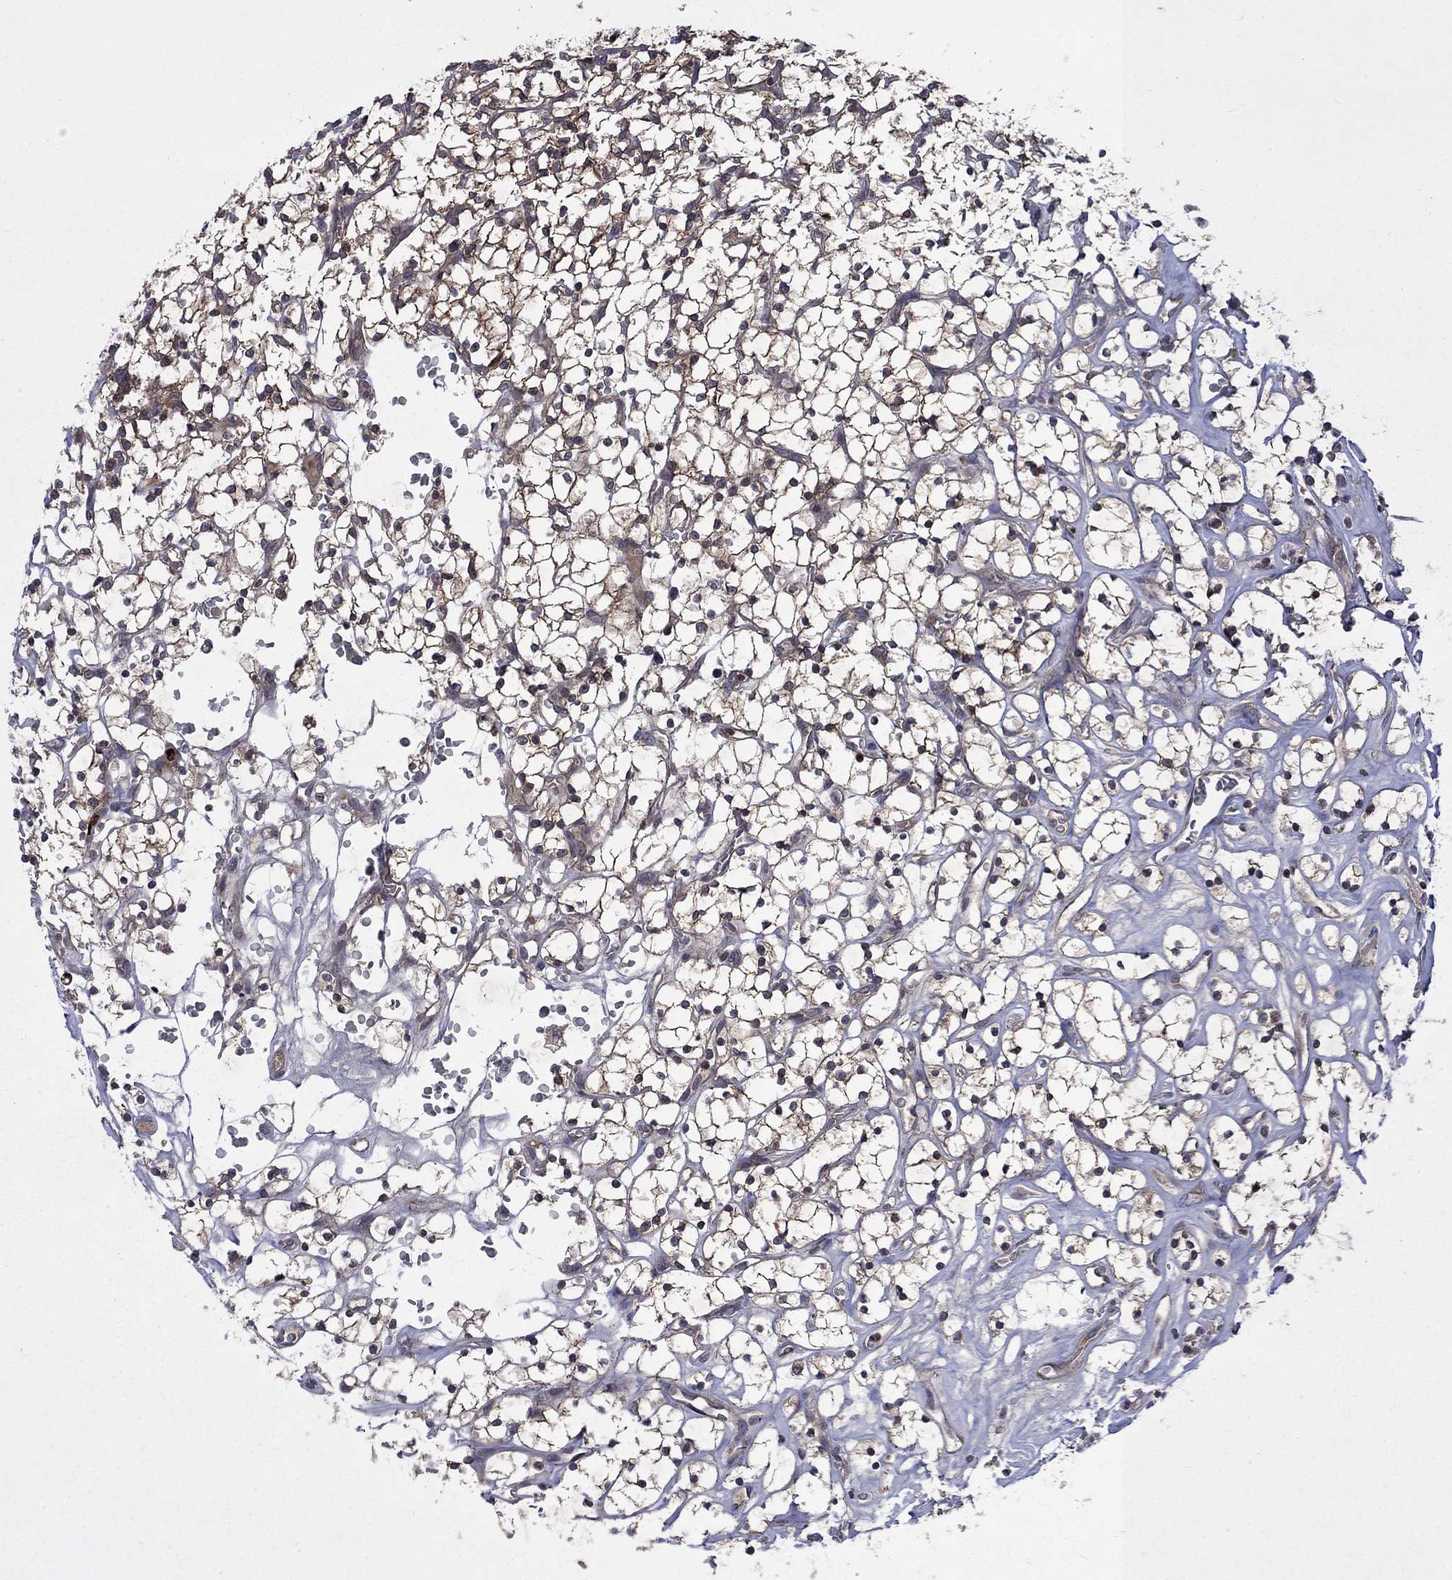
{"staining": {"intensity": "moderate", "quantity": ">75%", "location": "cytoplasmic/membranous"}, "tissue": "renal cancer", "cell_type": "Tumor cells", "image_type": "cancer", "snomed": [{"axis": "morphology", "description": "Adenocarcinoma, NOS"}, {"axis": "topography", "description": "Kidney"}], "caption": "The image displays staining of adenocarcinoma (renal), revealing moderate cytoplasmic/membranous protein expression (brown color) within tumor cells. (DAB IHC with brightfield microscopy, high magnification).", "gene": "TMEM33", "patient": {"sex": "female", "age": 64}}